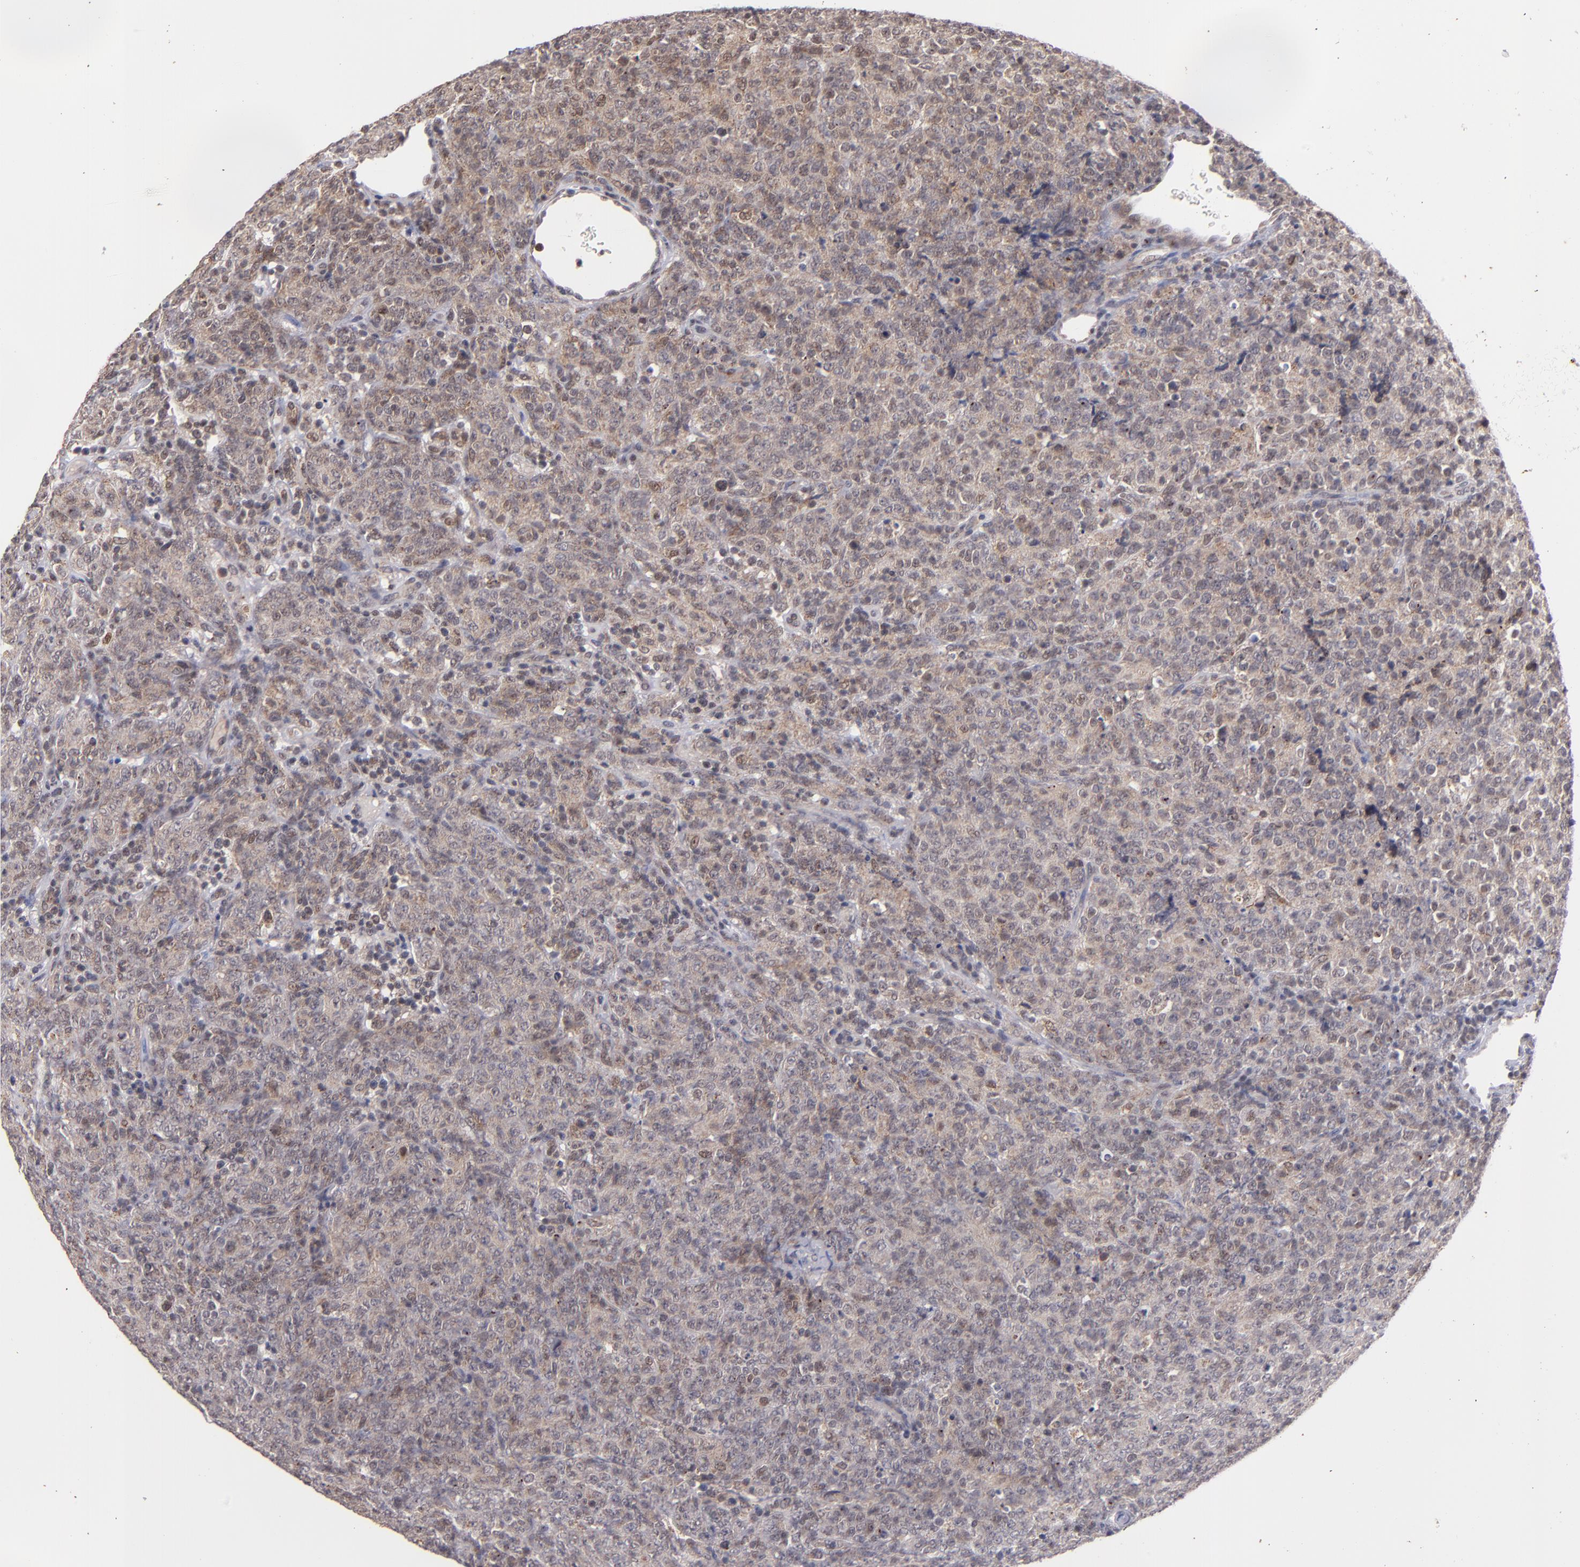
{"staining": {"intensity": "weak", "quantity": ">75%", "location": "cytoplasmic/membranous"}, "tissue": "lymphoma", "cell_type": "Tumor cells", "image_type": "cancer", "snomed": [{"axis": "morphology", "description": "Malignant lymphoma, non-Hodgkin's type, High grade"}, {"axis": "topography", "description": "Tonsil"}], "caption": "Immunohistochemistry photomicrograph of neoplastic tissue: human lymphoma stained using IHC displays low levels of weak protein expression localized specifically in the cytoplasmic/membranous of tumor cells, appearing as a cytoplasmic/membranous brown color.", "gene": "SYP", "patient": {"sex": "female", "age": 36}}